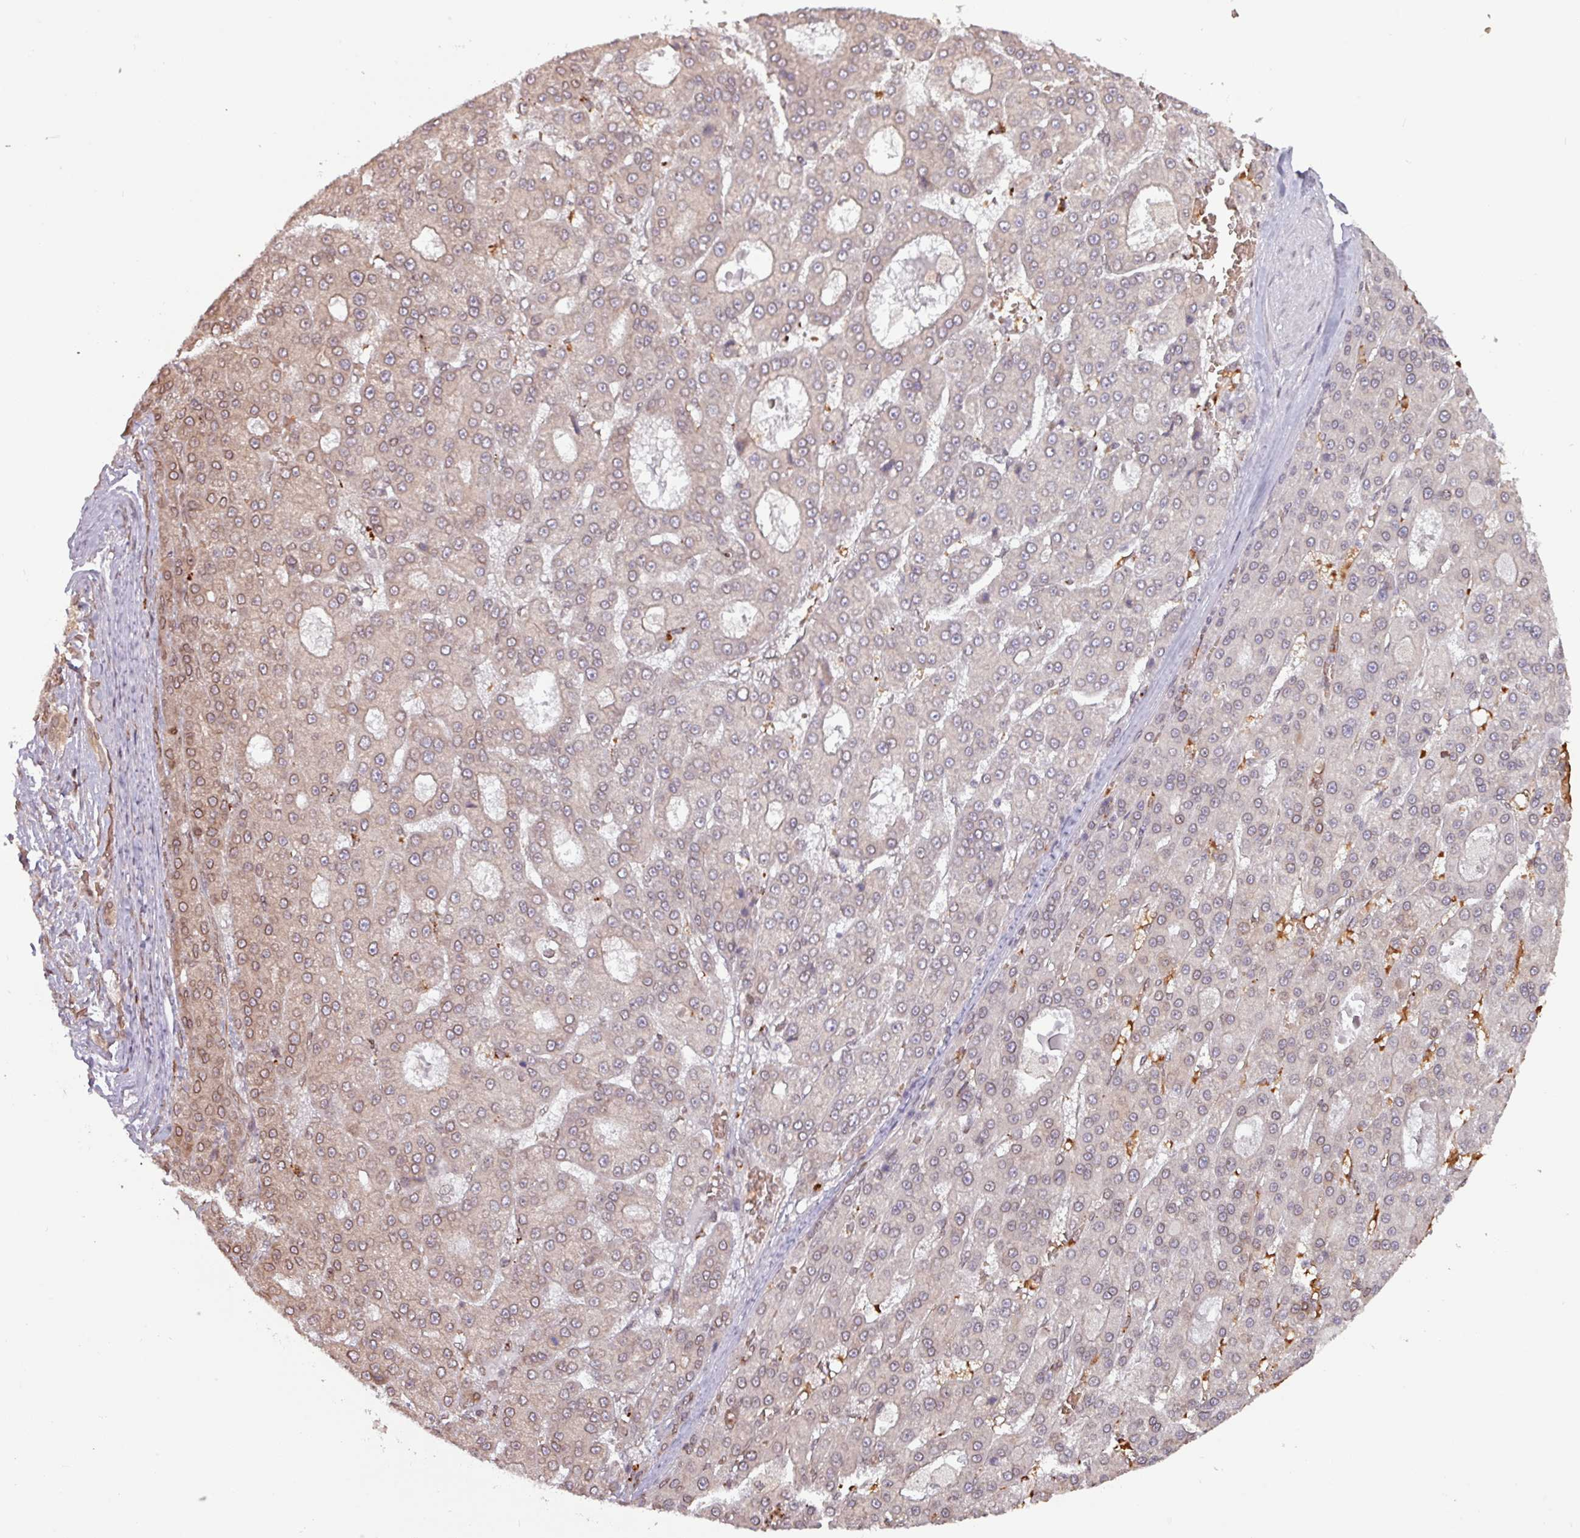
{"staining": {"intensity": "negative", "quantity": "none", "location": "none"}, "tissue": "liver cancer", "cell_type": "Tumor cells", "image_type": "cancer", "snomed": [{"axis": "morphology", "description": "Carcinoma, Hepatocellular, NOS"}, {"axis": "topography", "description": "Liver"}], "caption": "DAB (3,3'-diaminobenzidine) immunohistochemical staining of liver cancer (hepatocellular carcinoma) reveals no significant staining in tumor cells.", "gene": "RBM4B", "patient": {"sex": "male", "age": 70}}